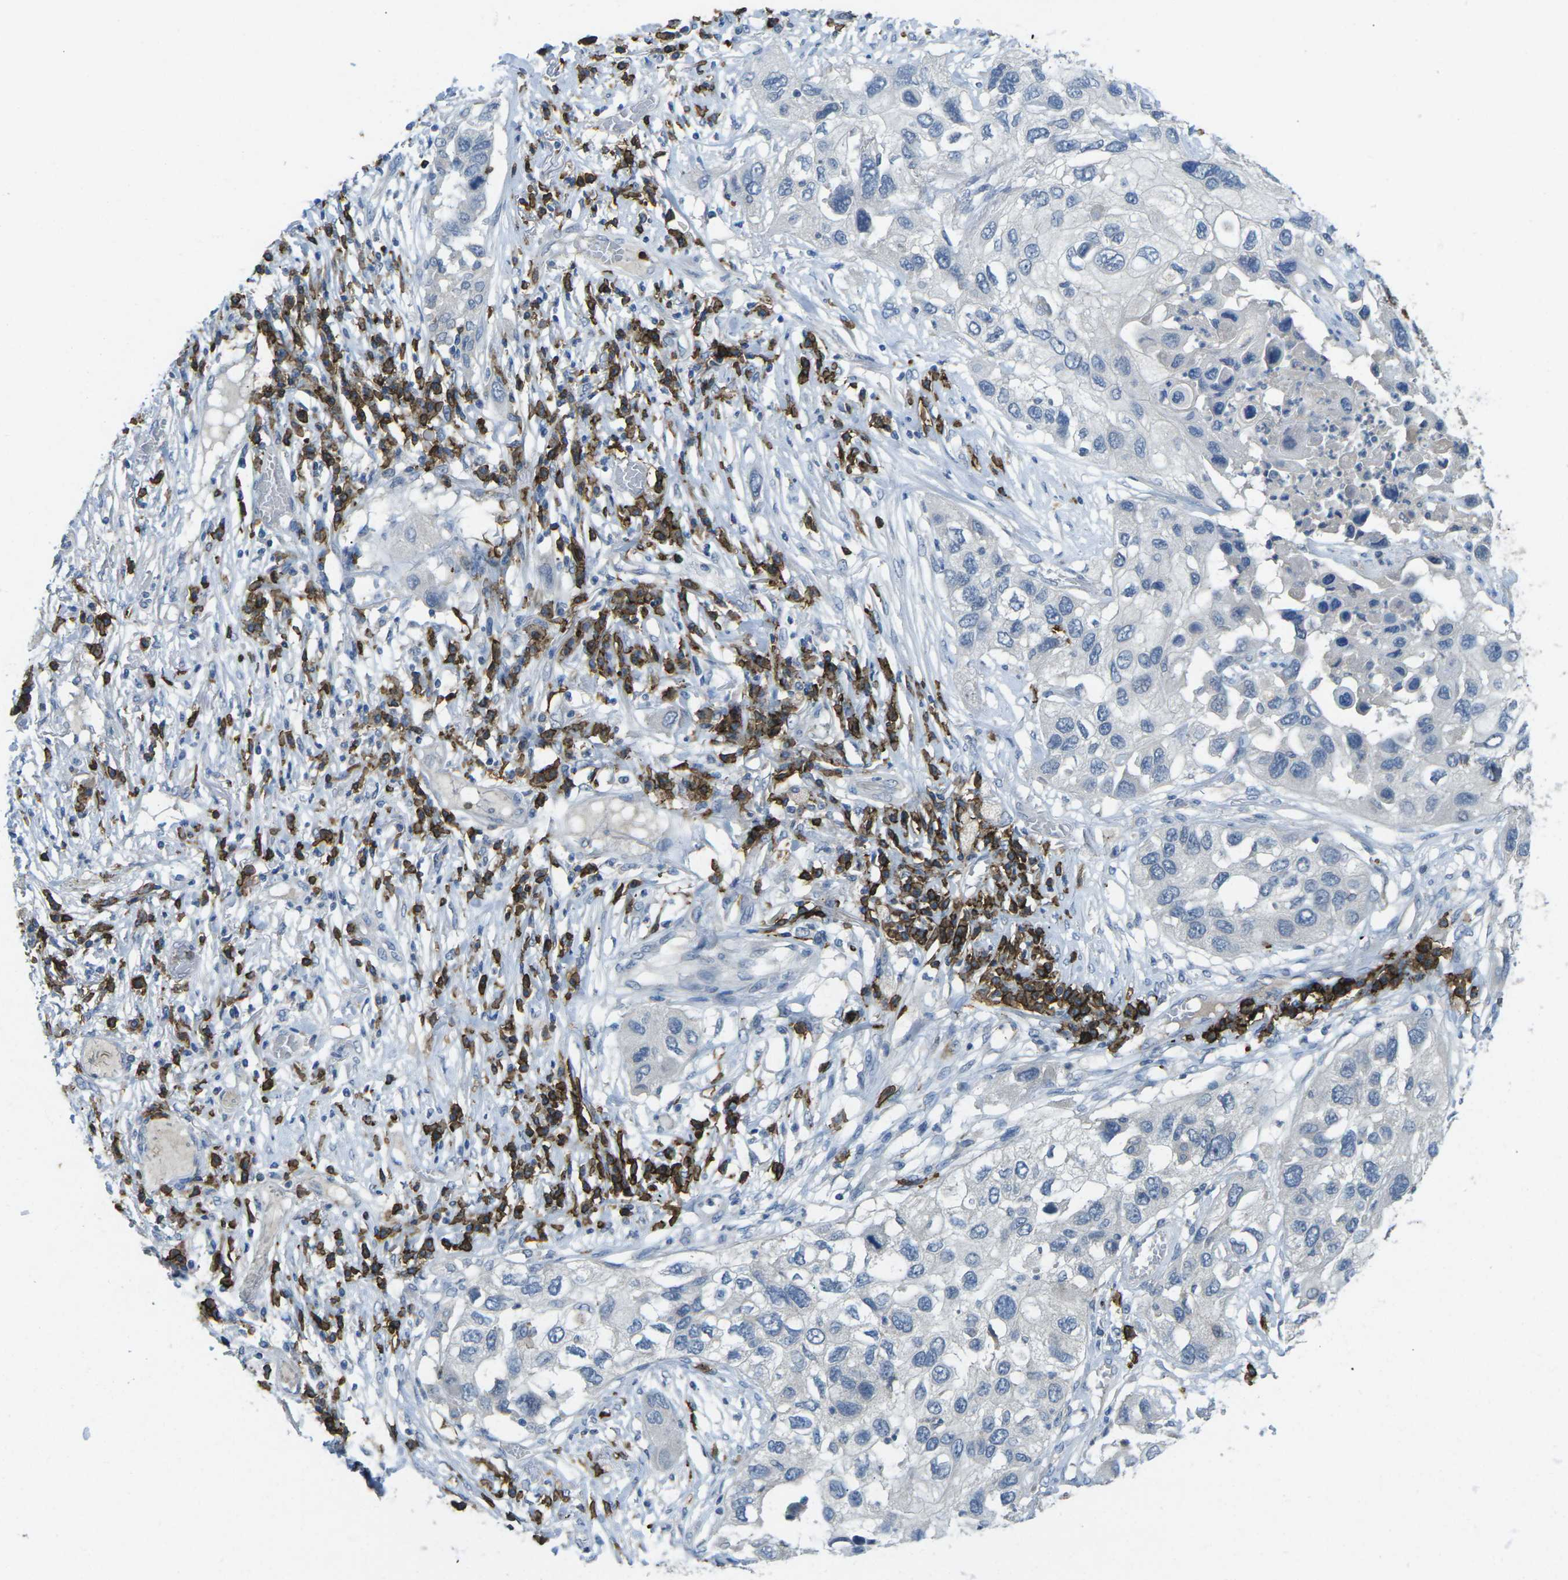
{"staining": {"intensity": "negative", "quantity": "none", "location": "none"}, "tissue": "lung cancer", "cell_type": "Tumor cells", "image_type": "cancer", "snomed": [{"axis": "morphology", "description": "Squamous cell carcinoma, NOS"}, {"axis": "topography", "description": "Lung"}], "caption": "The histopathology image displays no significant expression in tumor cells of lung squamous cell carcinoma. The staining was performed using DAB (3,3'-diaminobenzidine) to visualize the protein expression in brown, while the nuclei were stained in blue with hematoxylin (Magnification: 20x).", "gene": "CD19", "patient": {"sex": "male", "age": 71}}